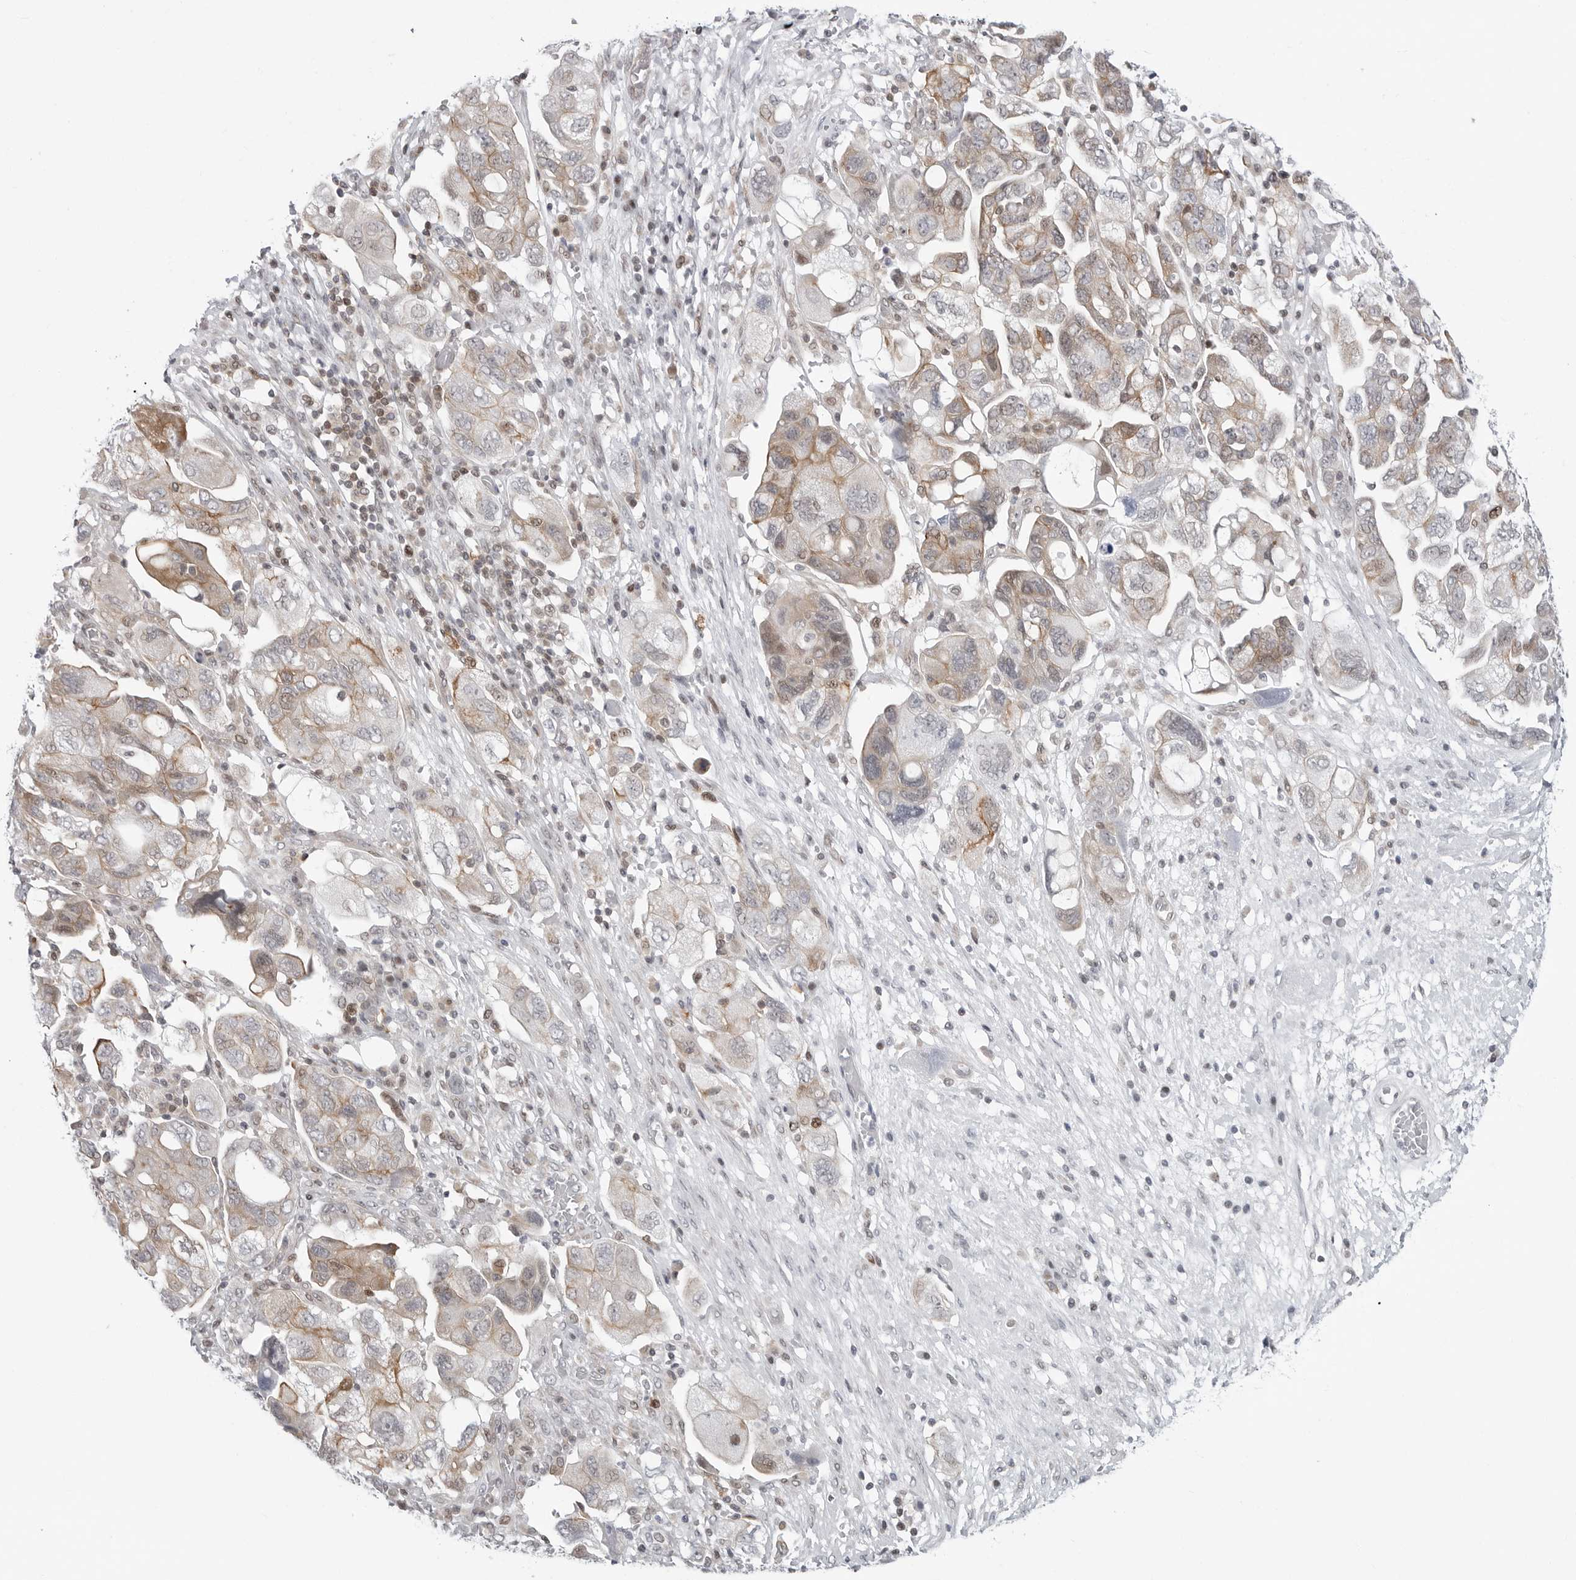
{"staining": {"intensity": "weak", "quantity": "25%-75%", "location": "cytoplasmic/membranous,nuclear"}, "tissue": "ovarian cancer", "cell_type": "Tumor cells", "image_type": "cancer", "snomed": [{"axis": "morphology", "description": "Carcinoma, NOS"}, {"axis": "morphology", "description": "Cystadenocarcinoma, serous, NOS"}, {"axis": "topography", "description": "Ovary"}], "caption": "Ovarian cancer stained with DAB immunohistochemistry (IHC) exhibits low levels of weak cytoplasmic/membranous and nuclear staining in approximately 25%-75% of tumor cells.", "gene": "FAM135B", "patient": {"sex": "female", "age": 69}}